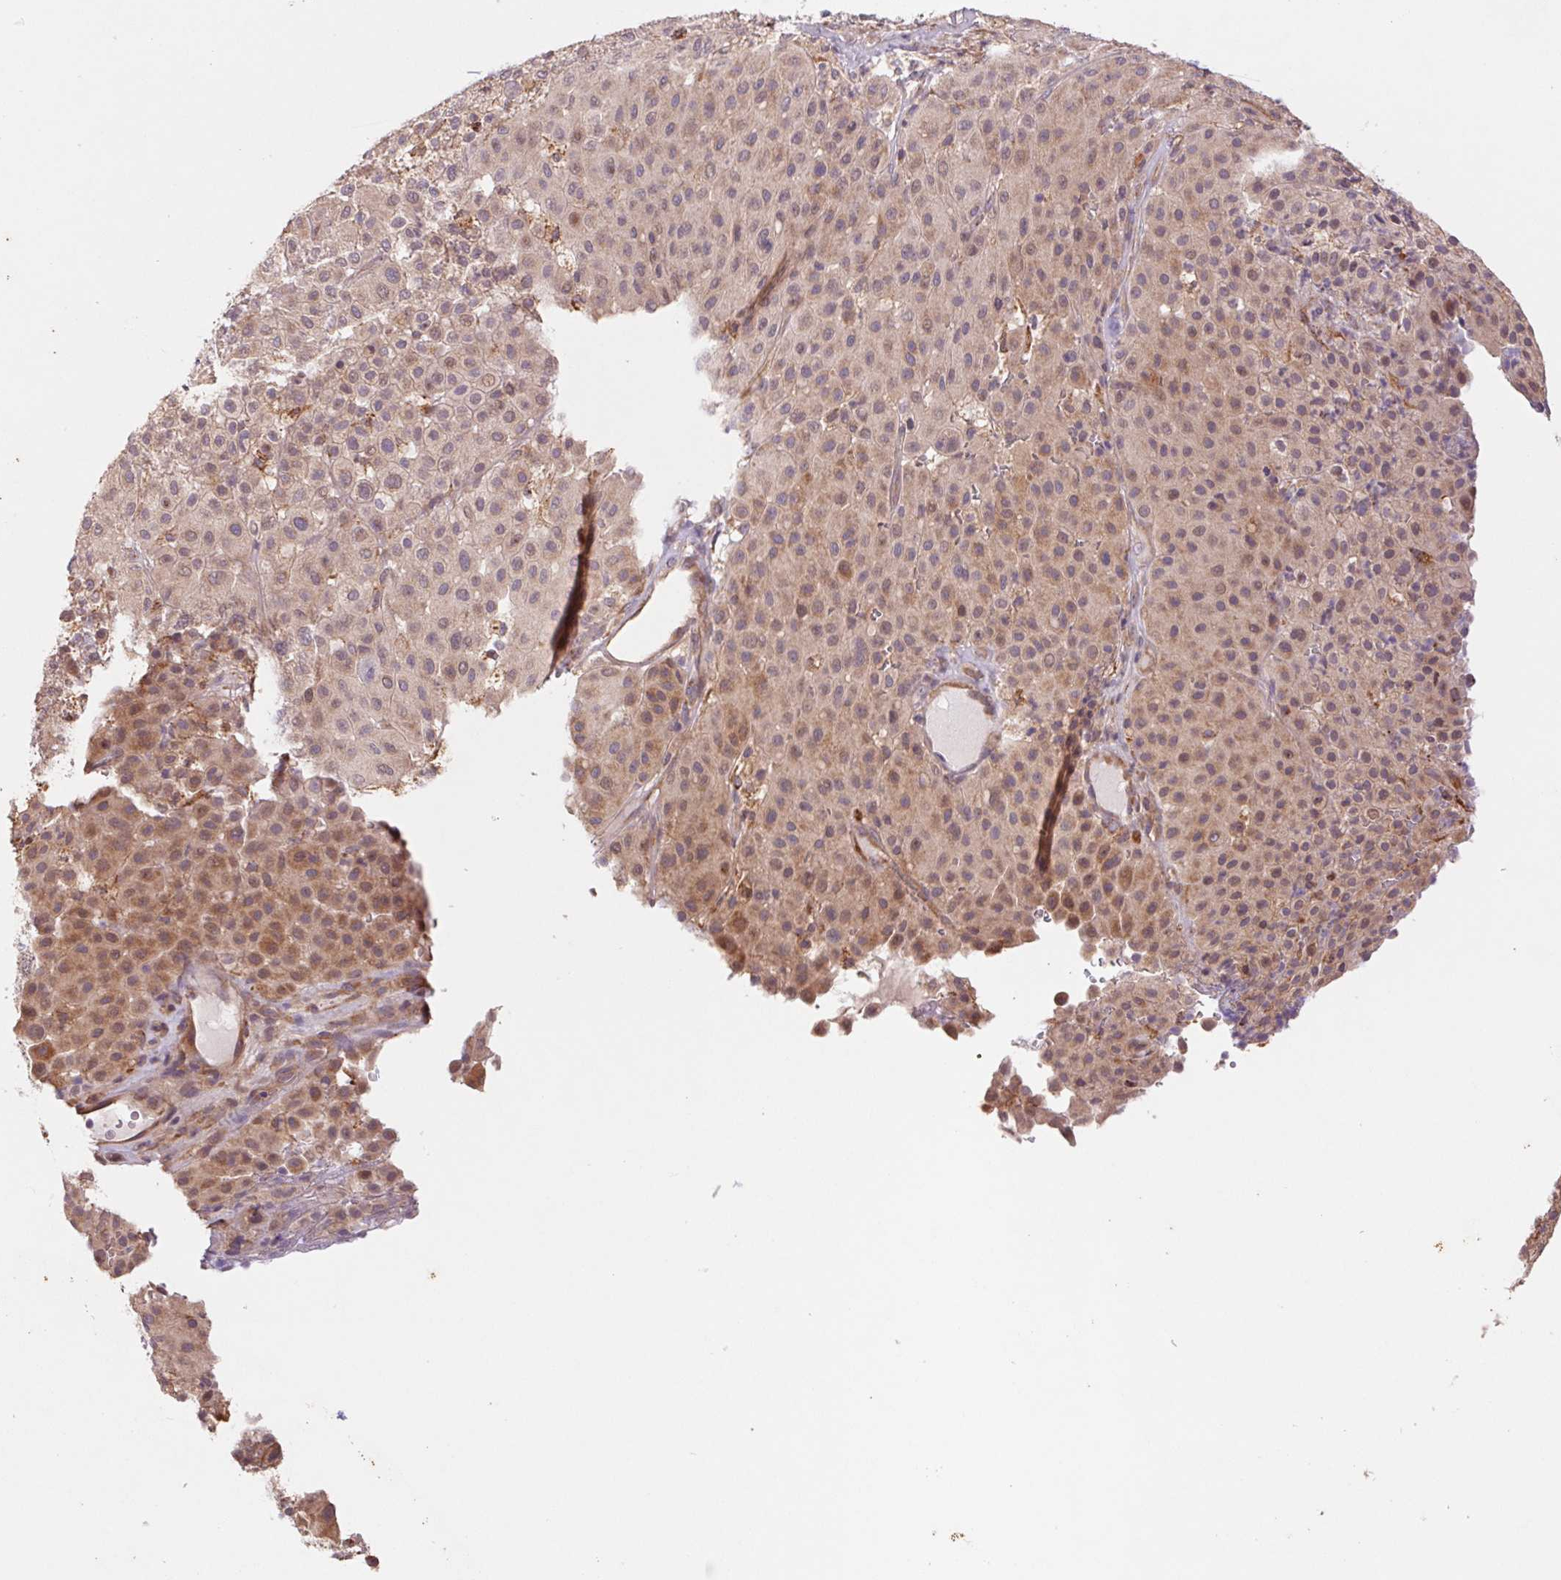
{"staining": {"intensity": "weak", "quantity": "25%-75%", "location": "cytoplasmic/membranous"}, "tissue": "melanoma", "cell_type": "Tumor cells", "image_type": "cancer", "snomed": [{"axis": "morphology", "description": "Malignant melanoma, Metastatic site"}, {"axis": "topography", "description": "Smooth muscle"}], "caption": "Protein staining reveals weak cytoplasmic/membranous staining in about 25%-75% of tumor cells in malignant melanoma (metastatic site).", "gene": "RRM1", "patient": {"sex": "male", "age": 41}}